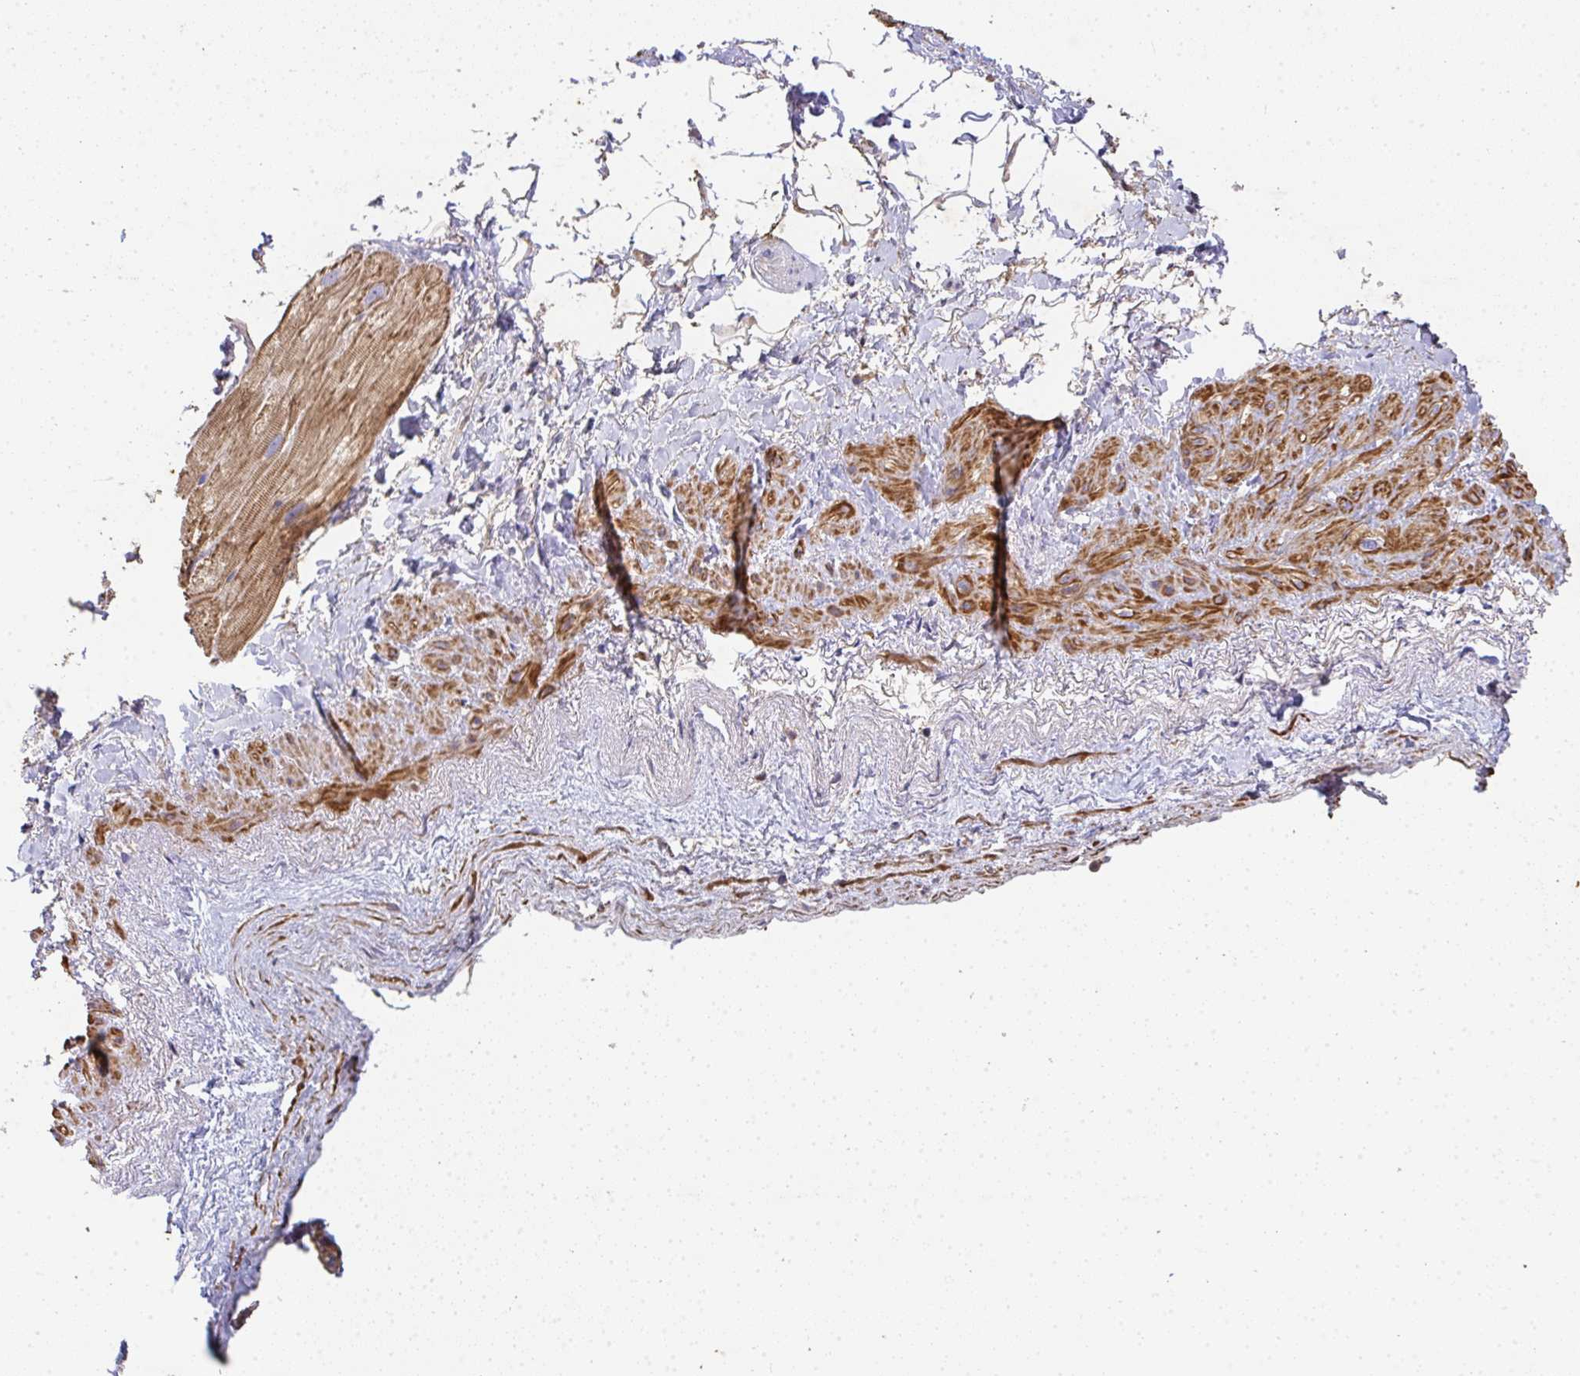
{"staining": {"intensity": "moderate", "quantity": ">75%", "location": "cytoplasmic/membranous"}, "tissue": "heart muscle", "cell_type": "Cardiomyocytes", "image_type": "normal", "snomed": [{"axis": "morphology", "description": "Normal tissue, NOS"}, {"axis": "topography", "description": "Heart"}], "caption": "Moderate cytoplasmic/membranous protein expression is present in about >75% of cardiomyocytes in heart muscle.", "gene": "TNMD", "patient": {"sex": "male", "age": 62}}